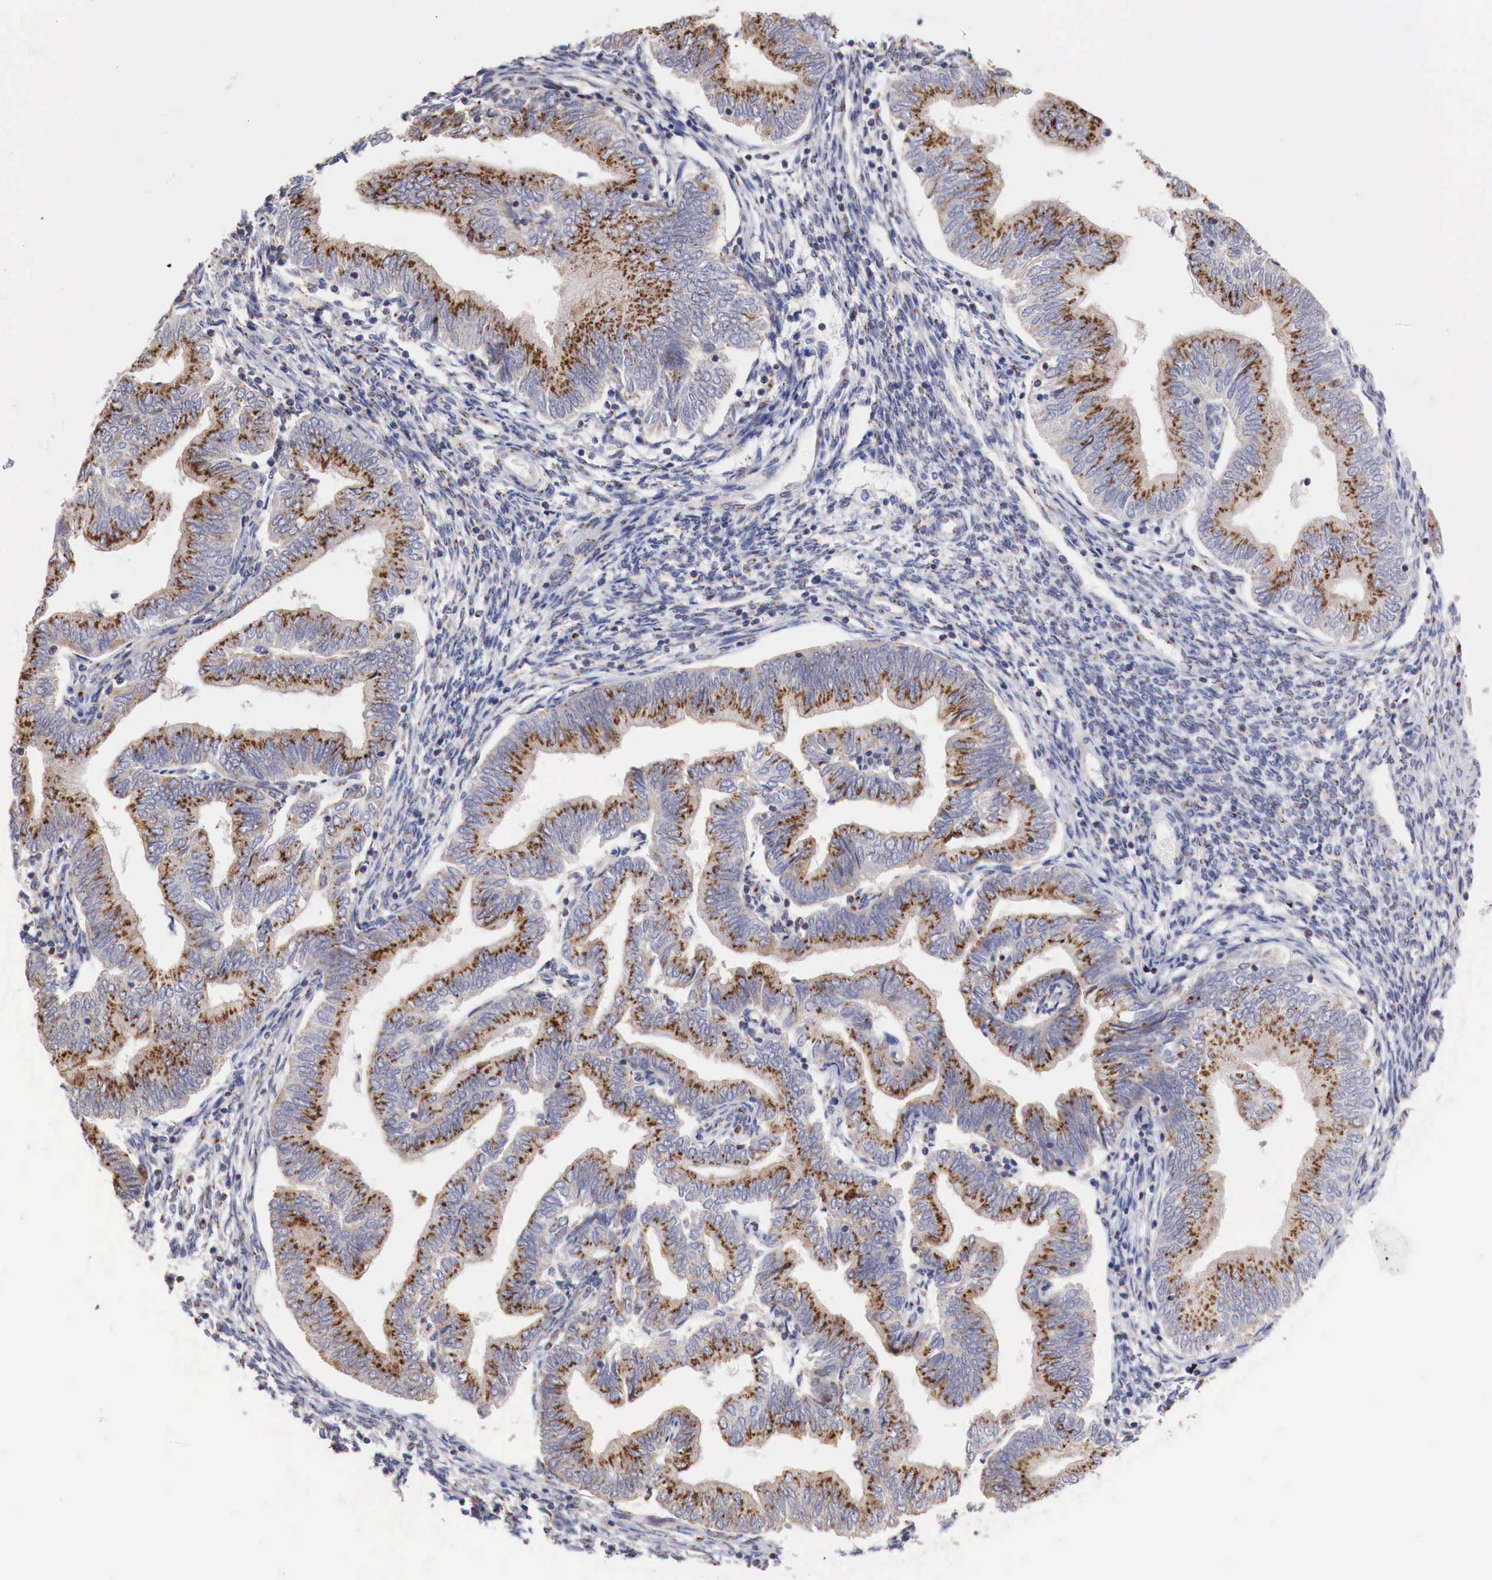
{"staining": {"intensity": "strong", "quantity": ">75%", "location": "cytoplasmic/membranous"}, "tissue": "endometrial cancer", "cell_type": "Tumor cells", "image_type": "cancer", "snomed": [{"axis": "morphology", "description": "Adenocarcinoma, NOS"}, {"axis": "topography", "description": "Endometrium"}], "caption": "Strong cytoplasmic/membranous expression for a protein is appreciated in approximately >75% of tumor cells of adenocarcinoma (endometrial) using immunohistochemistry.", "gene": "SYAP1", "patient": {"sex": "female", "age": 51}}